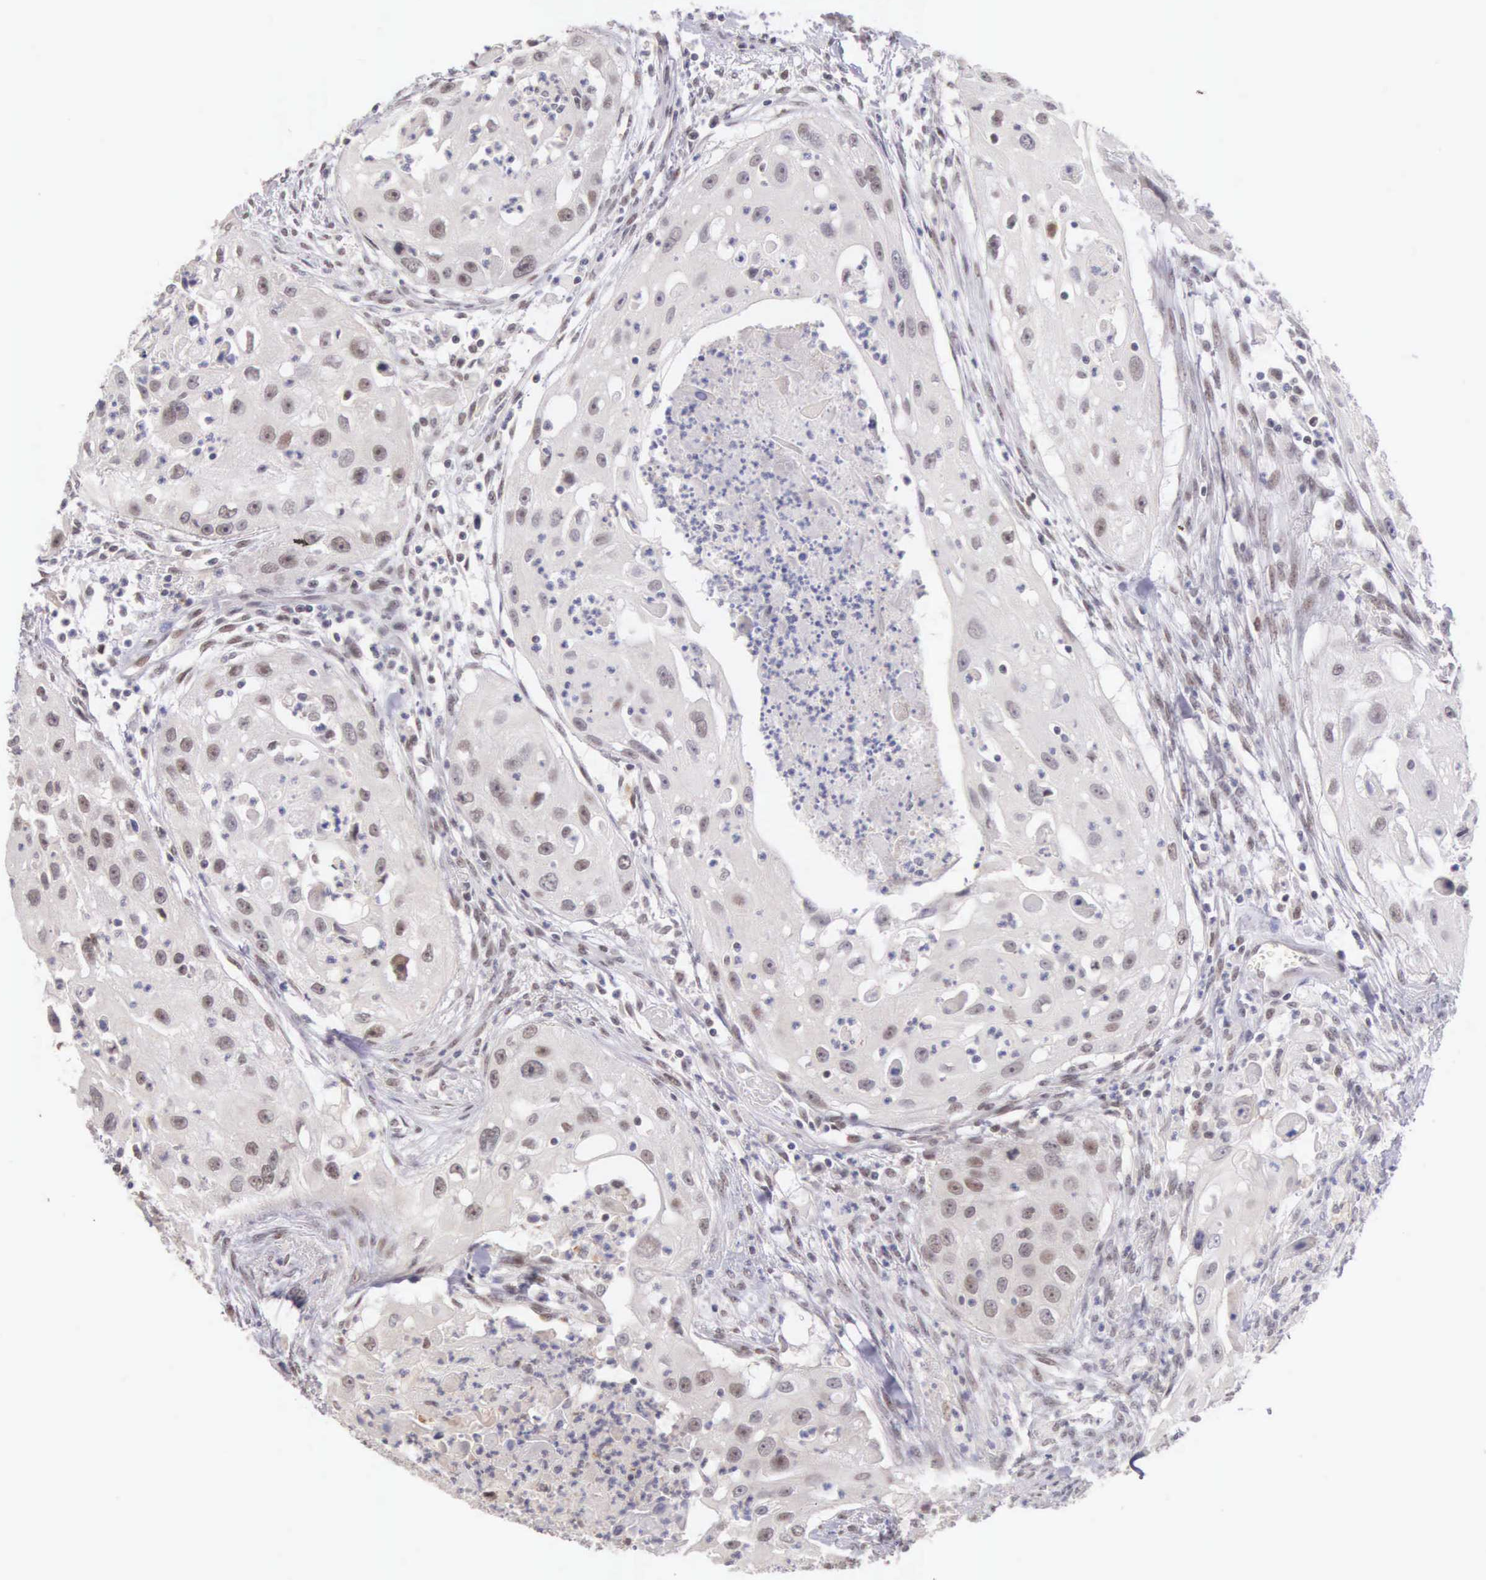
{"staining": {"intensity": "moderate", "quantity": "<25%", "location": "nuclear"}, "tissue": "head and neck cancer", "cell_type": "Tumor cells", "image_type": "cancer", "snomed": [{"axis": "morphology", "description": "Squamous cell carcinoma, NOS"}, {"axis": "topography", "description": "Head-Neck"}], "caption": "Tumor cells exhibit low levels of moderate nuclear expression in approximately <25% of cells in human head and neck squamous cell carcinoma.", "gene": "HMGXB4", "patient": {"sex": "male", "age": 64}}